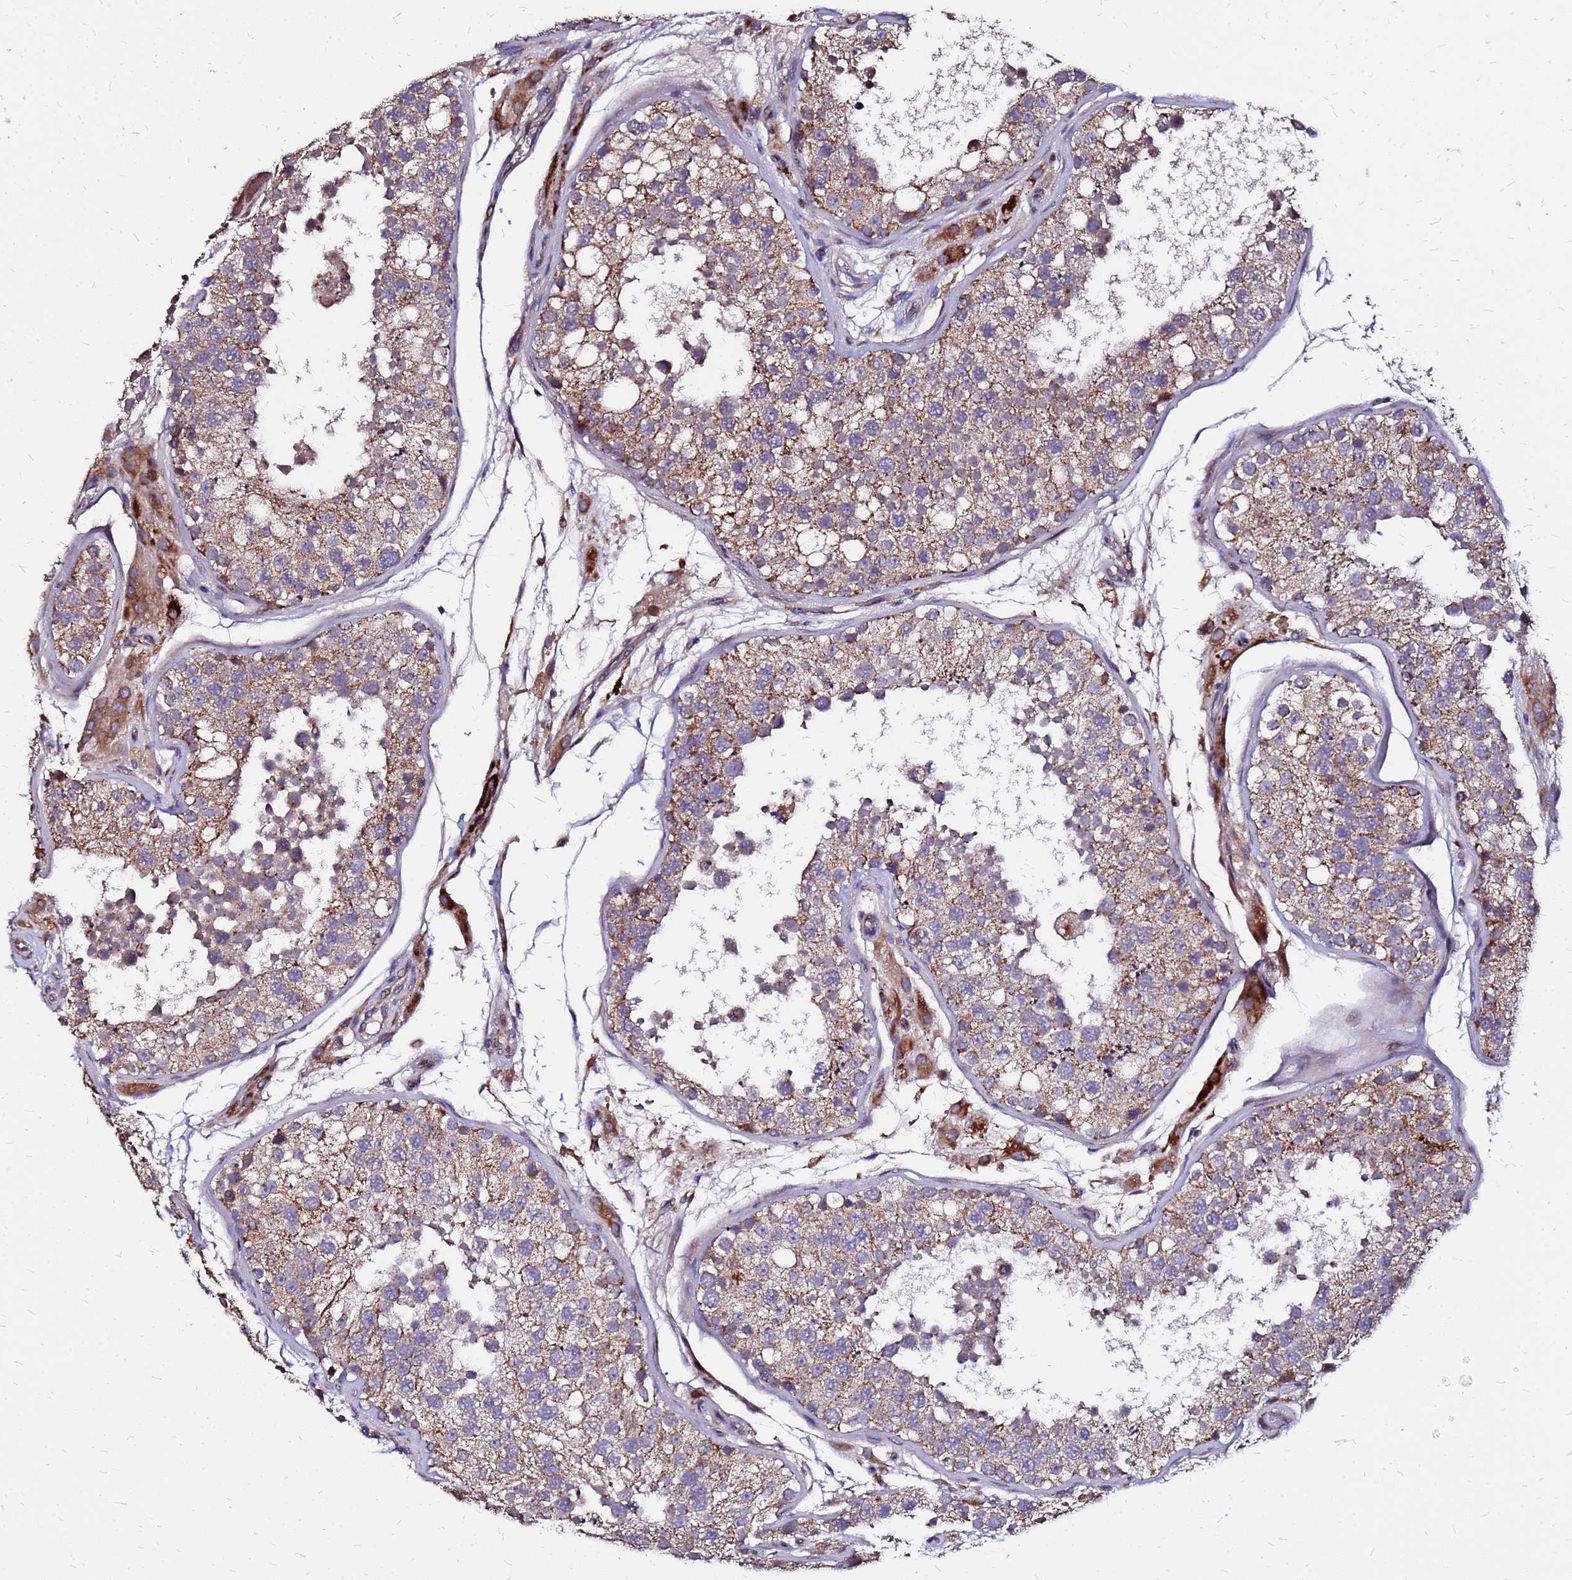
{"staining": {"intensity": "moderate", "quantity": "25%-75%", "location": "cytoplasmic/membranous"}, "tissue": "testis", "cell_type": "Cells in seminiferous ducts", "image_type": "normal", "snomed": [{"axis": "morphology", "description": "Normal tissue, NOS"}, {"axis": "topography", "description": "Testis"}], "caption": "About 25%-75% of cells in seminiferous ducts in benign testis display moderate cytoplasmic/membranous protein expression as visualized by brown immunohistochemical staining.", "gene": "ARHGEF35", "patient": {"sex": "male", "age": 26}}